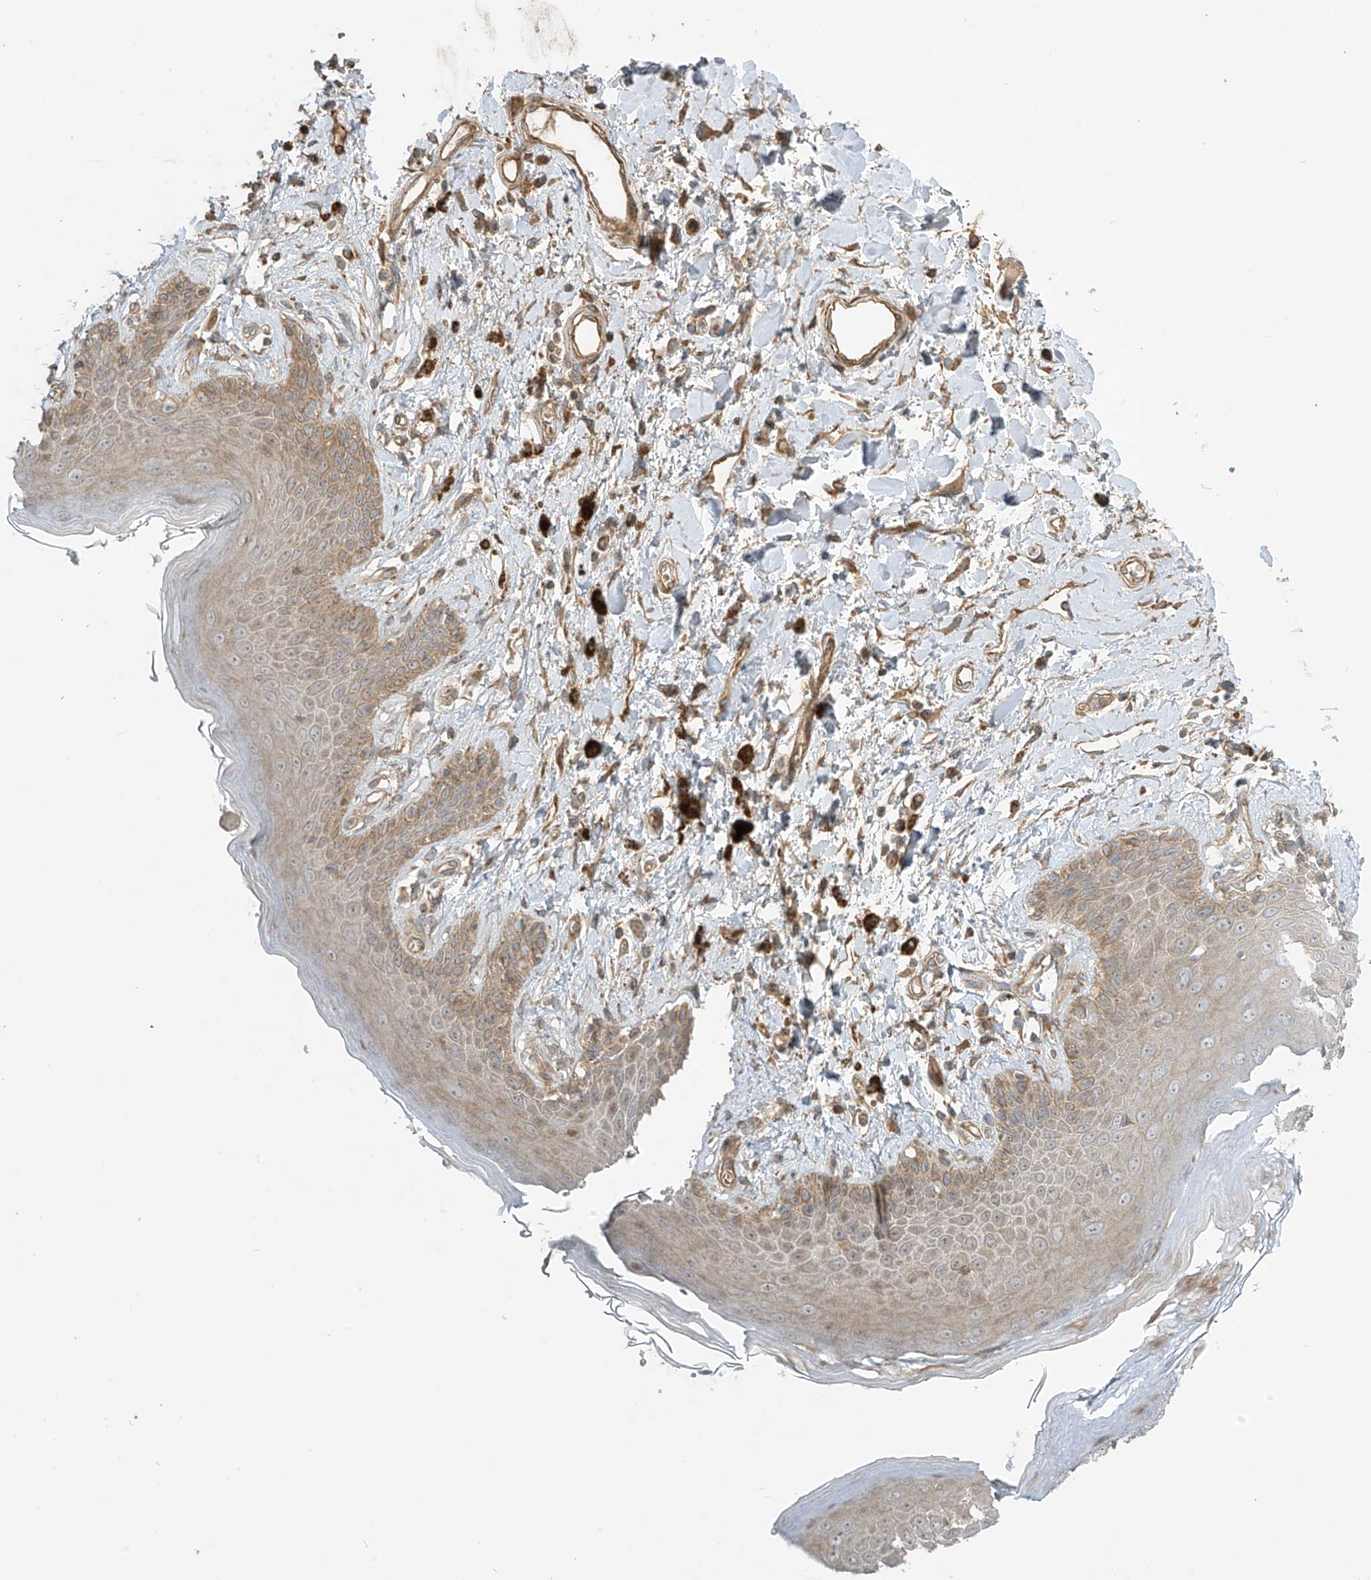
{"staining": {"intensity": "moderate", "quantity": "25%-75%", "location": "cytoplasmic/membranous"}, "tissue": "skin", "cell_type": "Epidermal cells", "image_type": "normal", "snomed": [{"axis": "morphology", "description": "Normal tissue, NOS"}, {"axis": "topography", "description": "Anal"}], "caption": "Immunohistochemistry of benign skin demonstrates medium levels of moderate cytoplasmic/membranous staining in approximately 25%-75% of epidermal cells. Using DAB (brown) and hematoxylin (blue) stains, captured at high magnification using brightfield microscopy.", "gene": "ENTR1", "patient": {"sex": "female", "age": 78}}